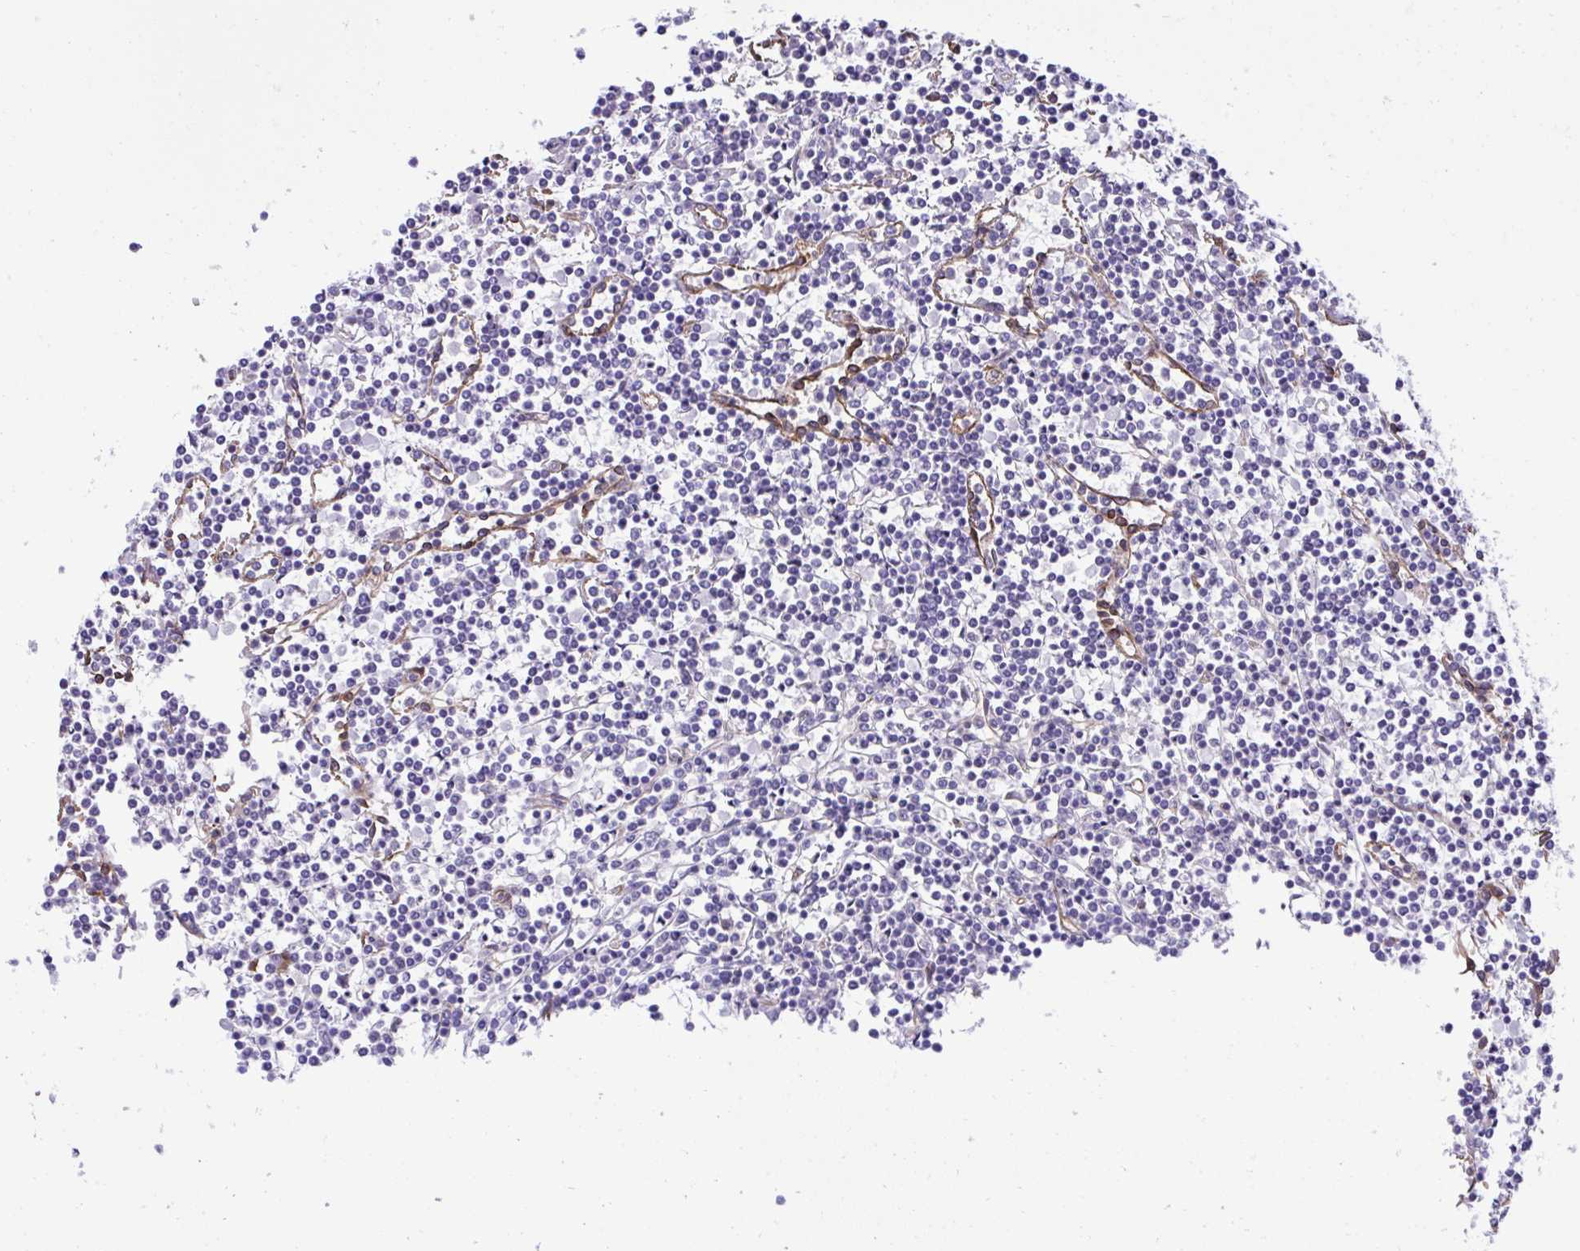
{"staining": {"intensity": "negative", "quantity": "none", "location": "none"}, "tissue": "lymphoma", "cell_type": "Tumor cells", "image_type": "cancer", "snomed": [{"axis": "morphology", "description": "Malignant lymphoma, non-Hodgkin's type, Low grade"}, {"axis": "topography", "description": "Spleen"}], "caption": "There is no significant positivity in tumor cells of malignant lymphoma, non-Hodgkin's type (low-grade).", "gene": "TRIM52", "patient": {"sex": "female", "age": 19}}